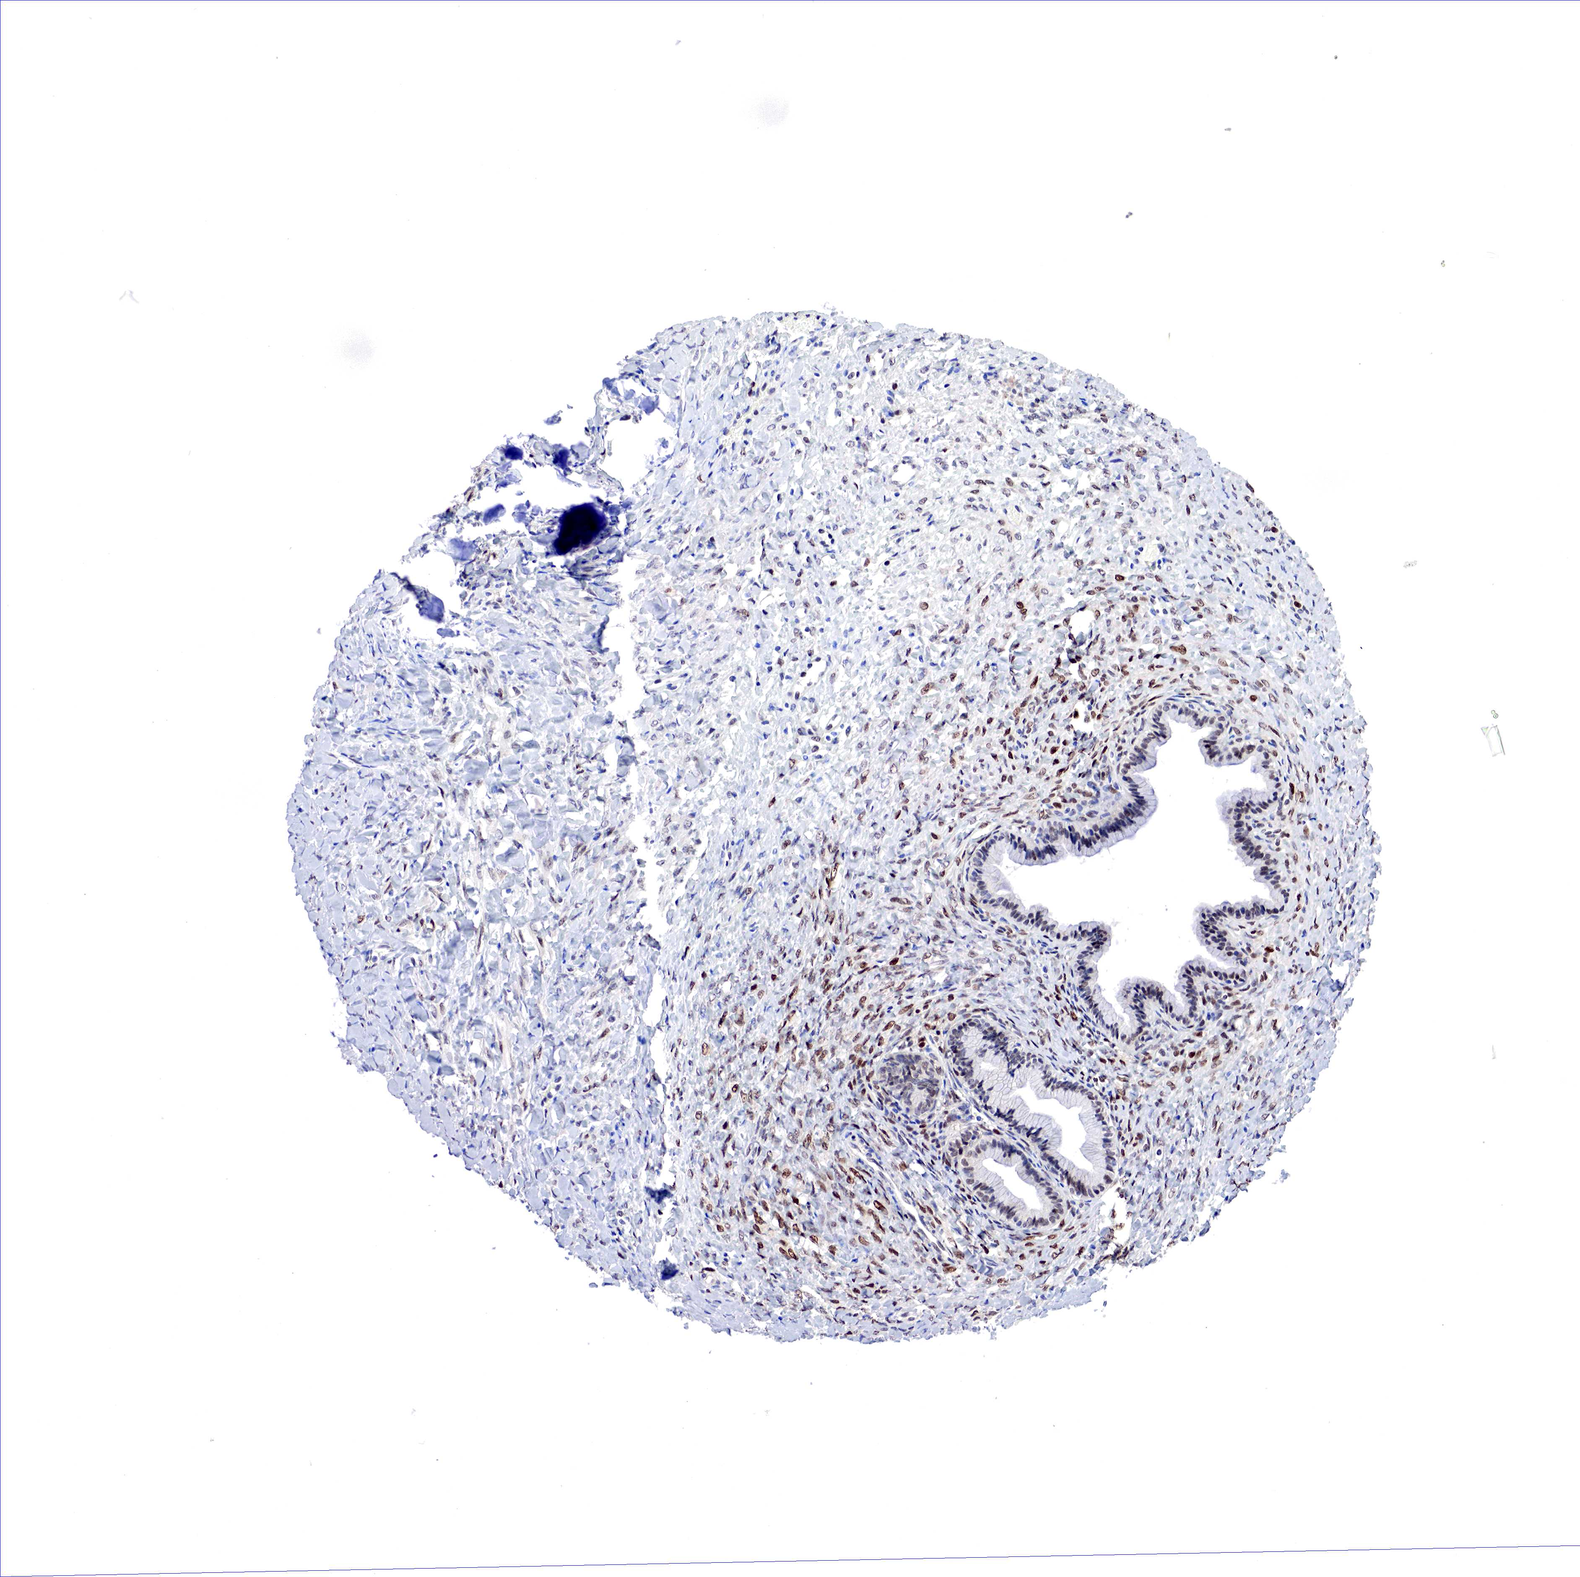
{"staining": {"intensity": "weak", "quantity": "<25%", "location": "nuclear"}, "tissue": "ovarian cancer", "cell_type": "Tumor cells", "image_type": "cancer", "snomed": [{"axis": "morphology", "description": "Cystadenocarcinoma, mucinous, NOS"}, {"axis": "topography", "description": "Ovary"}], "caption": "A high-resolution micrograph shows IHC staining of ovarian cancer (mucinous cystadenocarcinoma), which demonstrates no significant staining in tumor cells. (DAB immunohistochemistry, high magnification).", "gene": "PABIR2", "patient": {"sex": "female", "age": 41}}